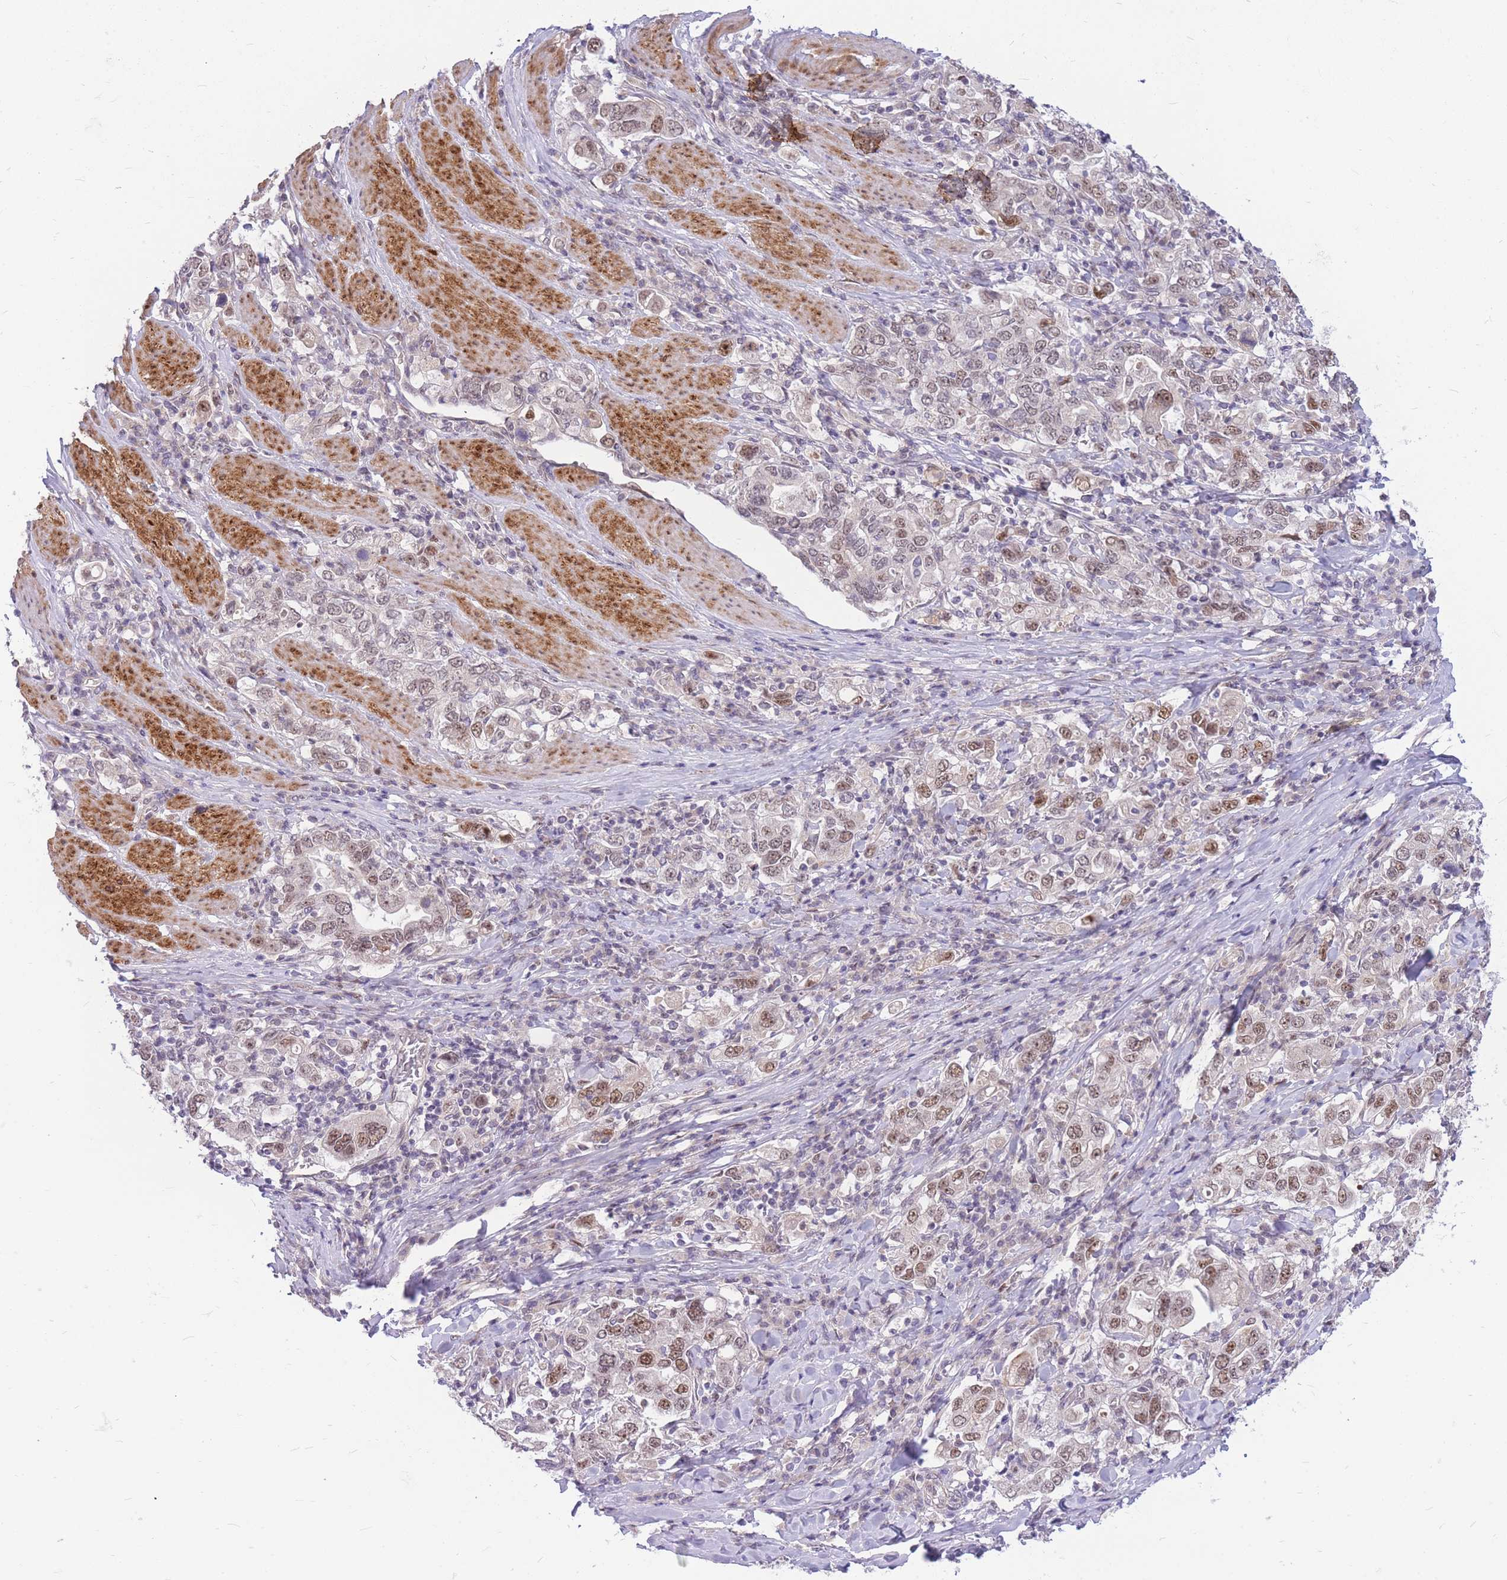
{"staining": {"intensity": "moderate", "quantity": "25%-75%", "location": "nuclear"}, "tissue": "stomach cancer", "cell_type": "Tumor cells", "image_type": "cancer", "snomed": [{"axis": "morphology", "description": "Adenocarcinoma, NOS"}, {"axis": "topography", "description": "Stomach, upper"}], "caption": "A micrograph of stomach cancer (adenocarcinoma) stained for a protein displays moderate nuclear brown staining in tumor cells.", "gene": "ERCC2", "patient": {"sex": "male", "age": 62}}